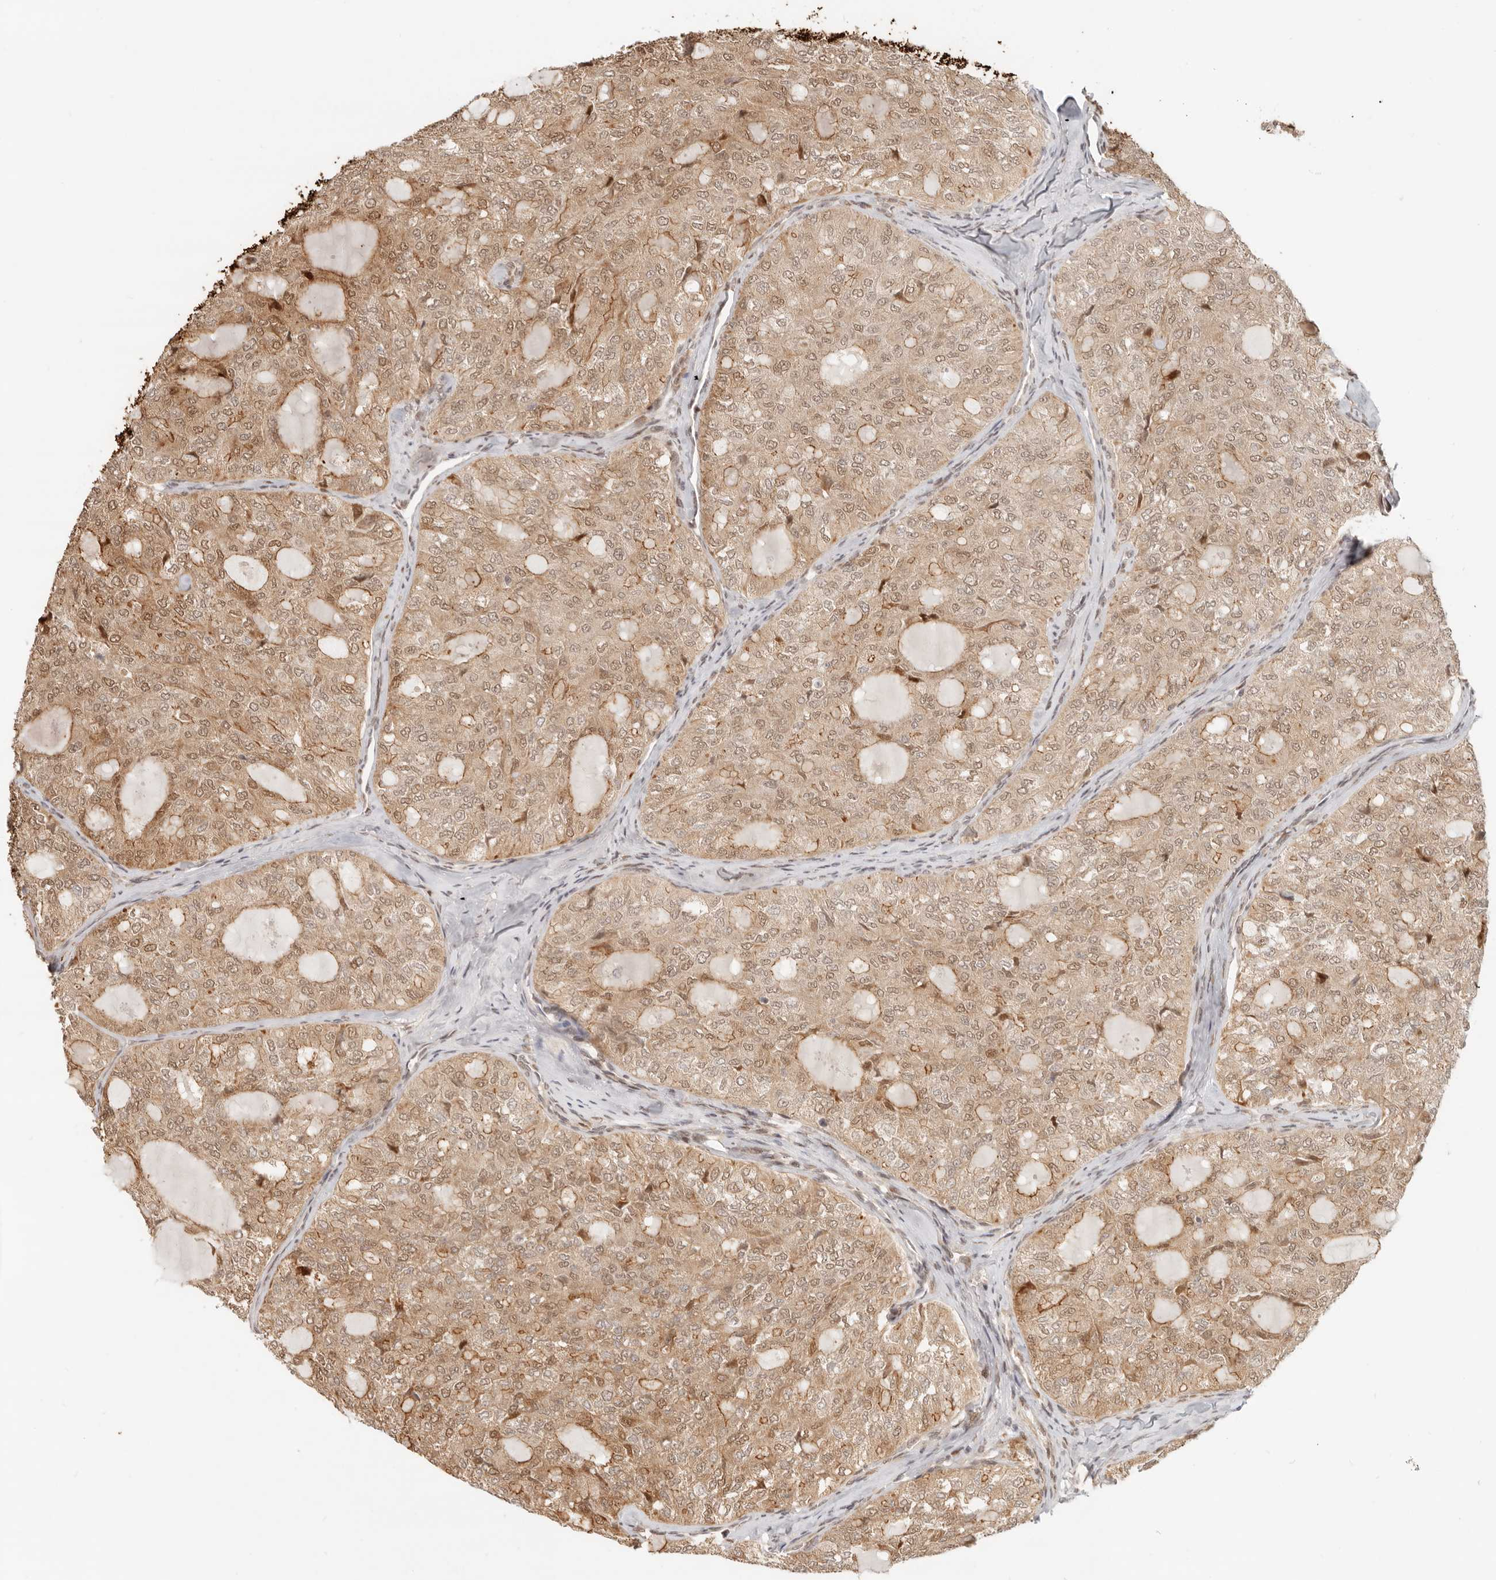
{"staining": {"intensity": "moderate", "quantity": ">75%", "location": "cytoplasmic/membranous,nuclear"}, "tissue": "thyroid cancer", "cell_type": "Tumor cells", "image_type": "cancer", "snomed": [{"axis": "morphology", "description": "Follicular adenoma carcinoma, NOS"}, {"axis": "topography", "description": "Thyroid gland"}], "caption": "A histopathology image showing moderate cytoplasmic/membranous and nuclear positivity in approximately >75% of tumor cells in thyroid follicular adenoma carcinoma, as visualized by brown immunohistochemical staining.", "gene": "TUFT1", "patient": {"sex": "male", "age": 75}}